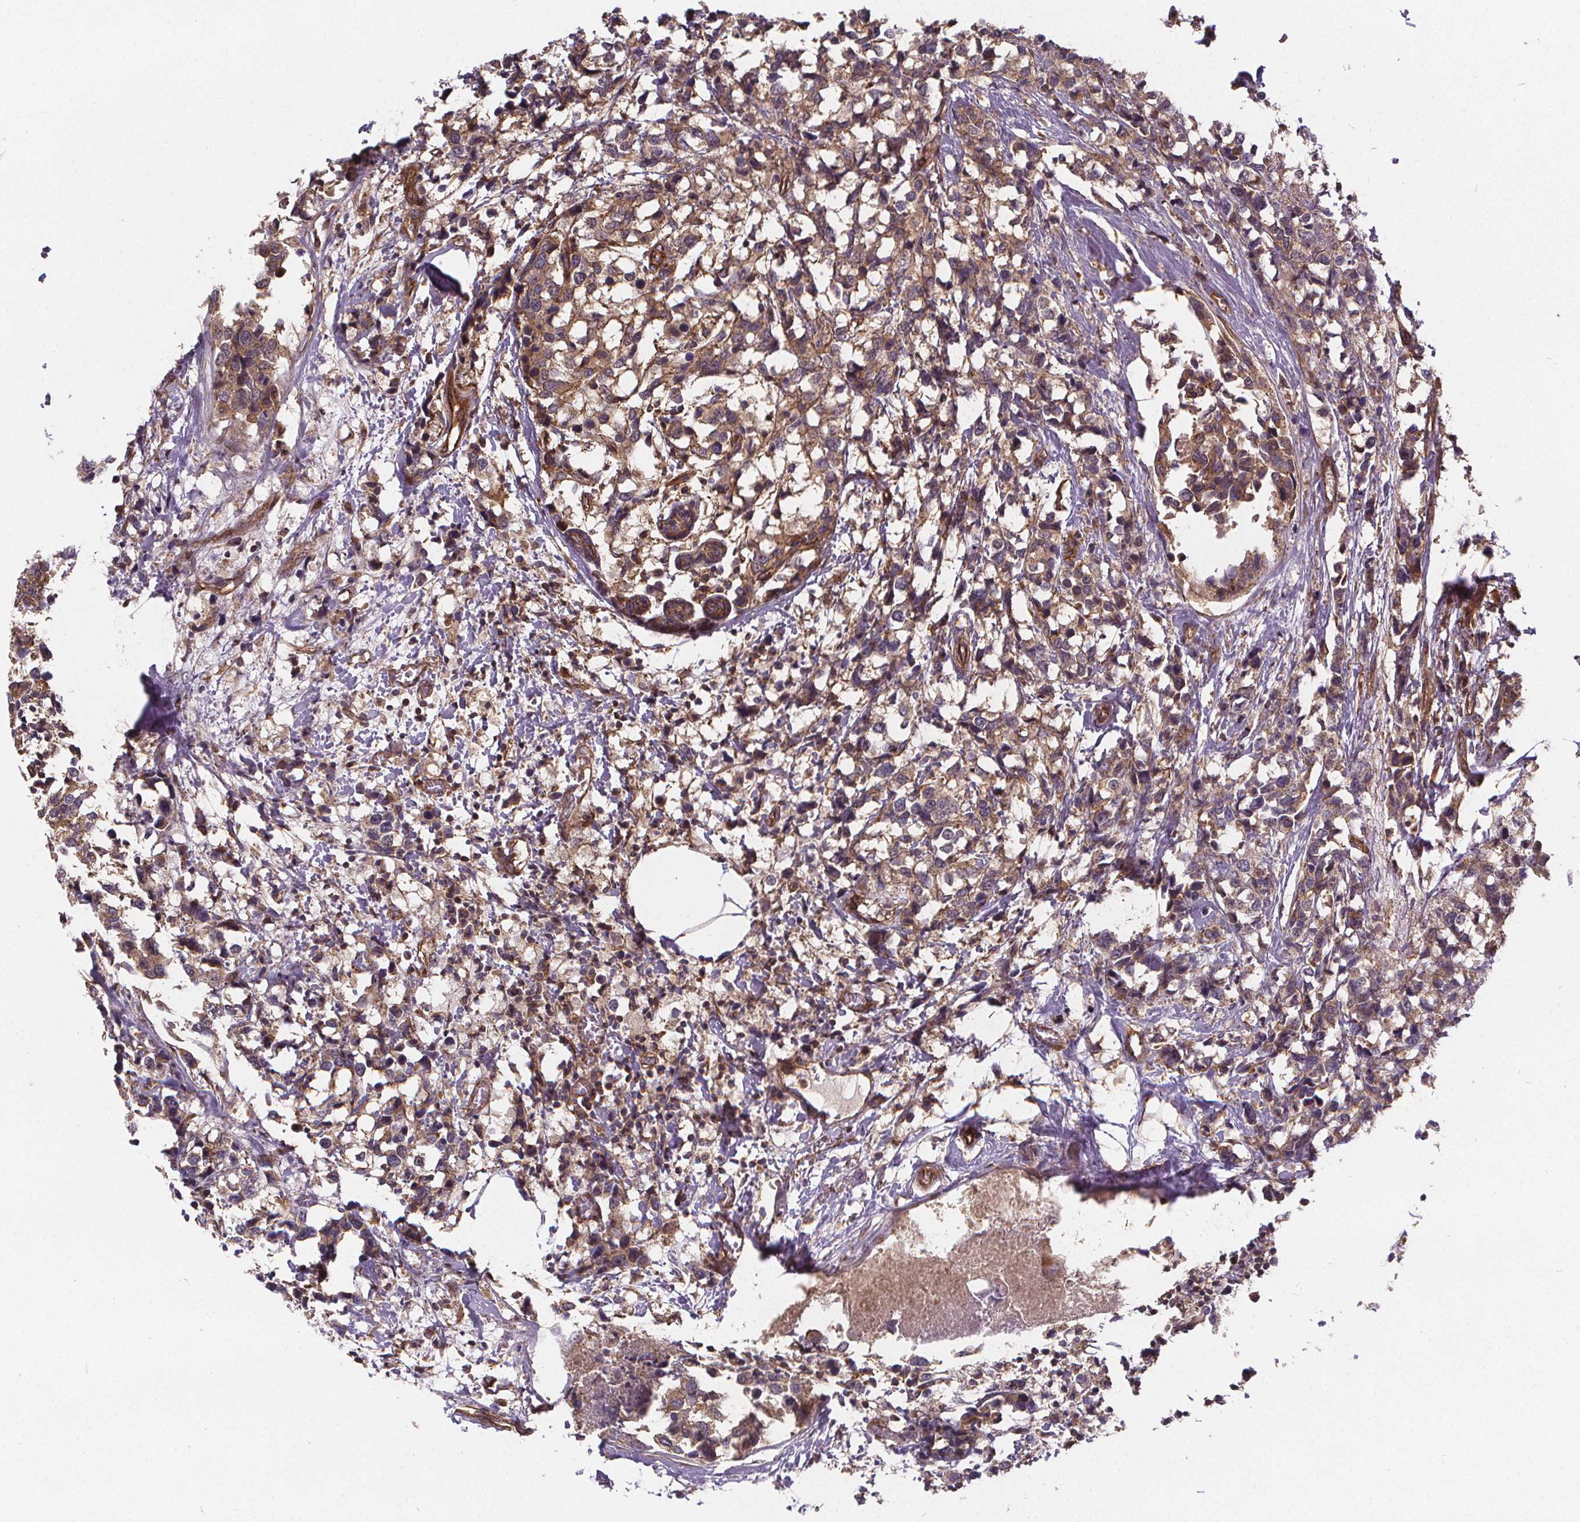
{"staining": {"intensity": "moderate", "quantity": ">75%", "location": "cytoplasmic/membranous"}, "tissue": "breast cancer", "cell_type": "Tumor cells", "image_type": "cancer", "snomed": [{"axis": "morphology", "description": "Lobular carcinoma"}, {"axis": "topography", "description": "Breast"}], "caption": "Lobular carcinoma (breast) stained with immunohistochemistry (IHC) demonstrates moderate cytoplasmic/membranous expression in approximately >75% of tumor cells.", "gene": "CLINT1", "patient": {"sex": "female", "age": 59}}